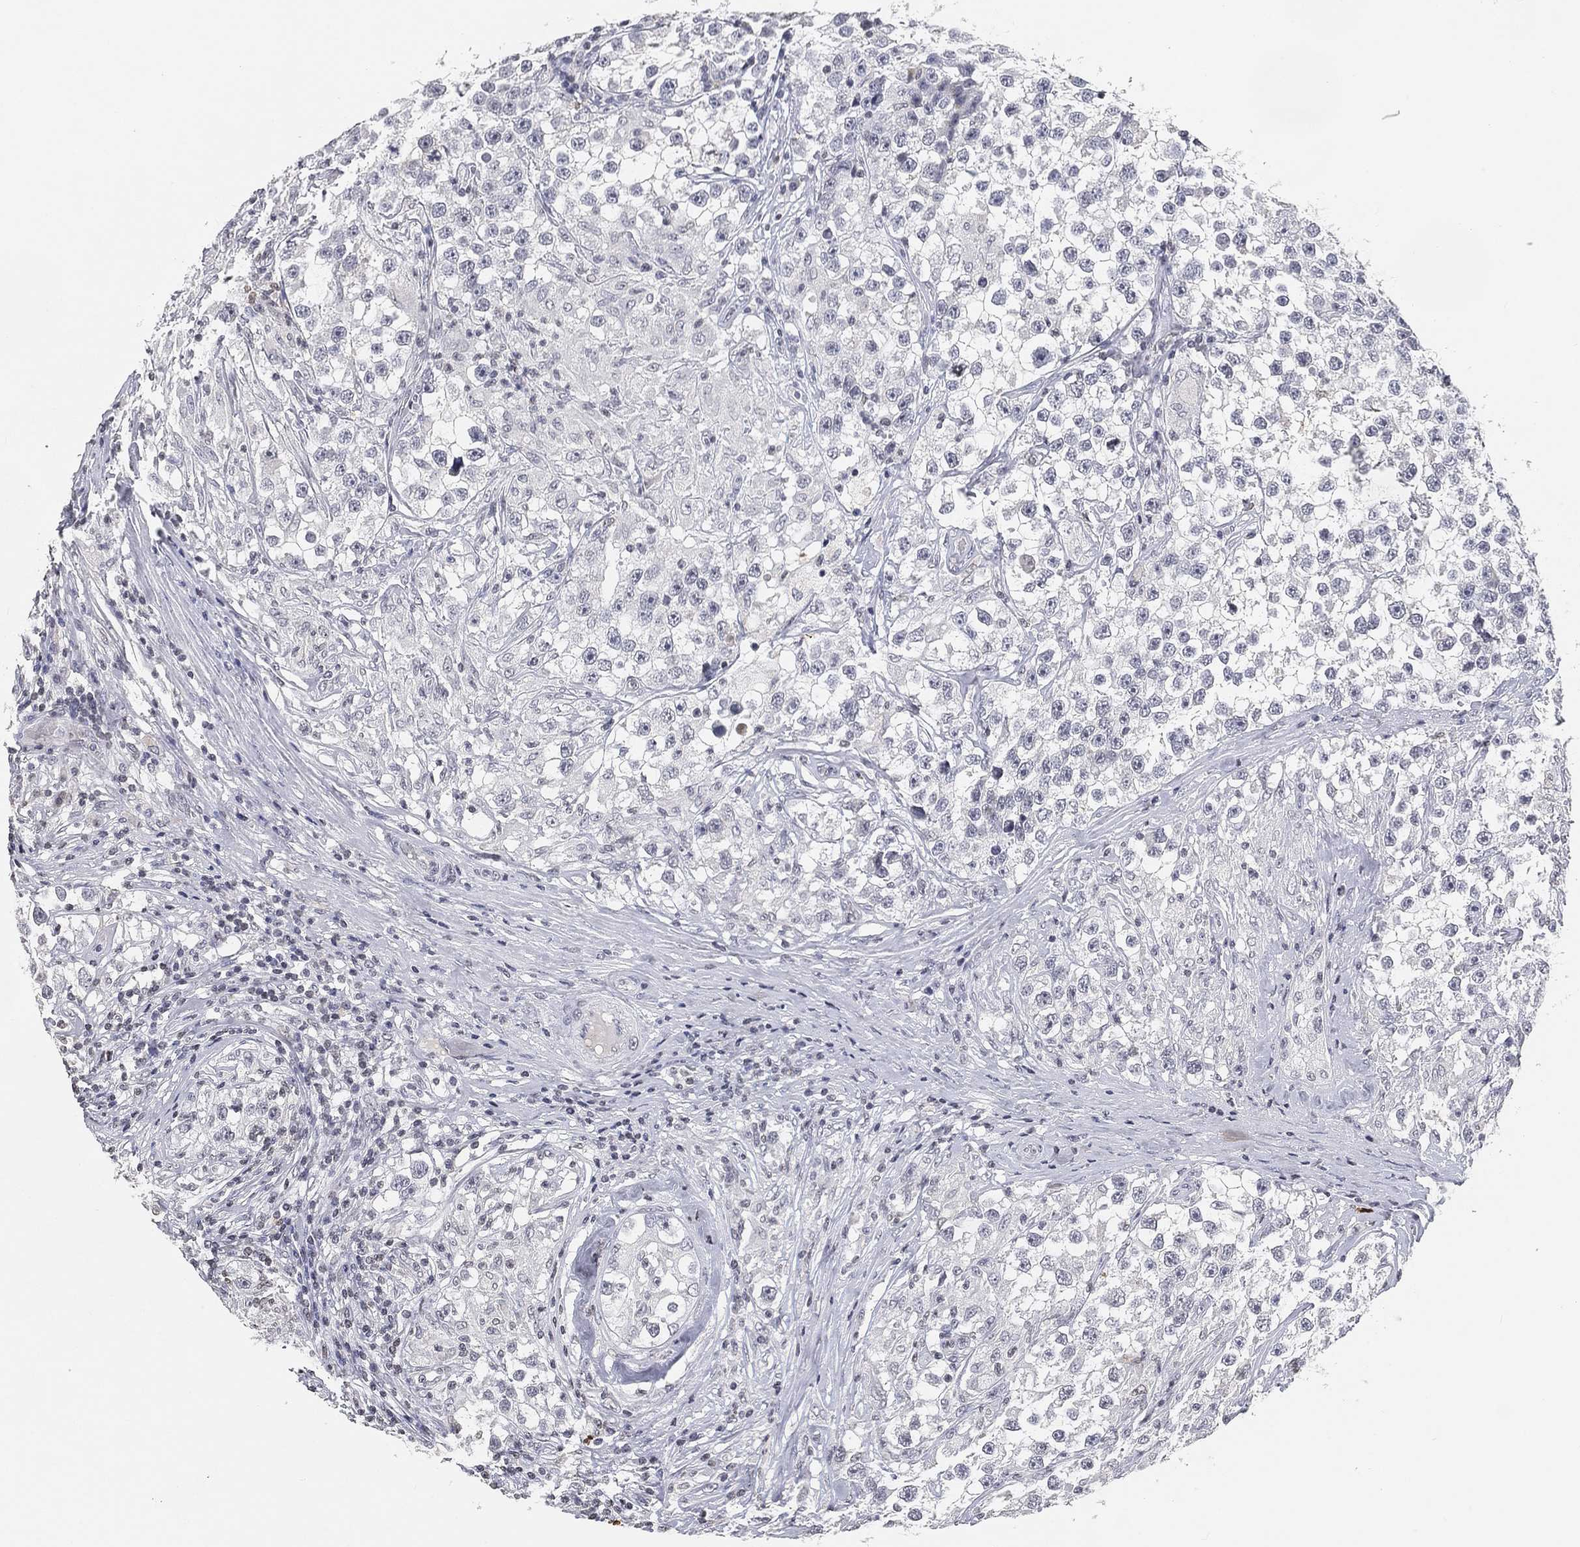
{"staining": {"intensity": "negative", "quantity": "none", "location": "none"}, "tissue": "testis cancer", "cell_type": "Tumor cells", "image_type": "cancer", "snomed": [{"axis": "morphology", "description": "Seminoma, NOS"}, {"axis": "topography", "description": "Testis"}], "caption": "The photomicrograph exhibits no staining of tumor cells in testis cancer. (DAB (3,3'-diaminobenzidine) immunohistochemistry with hematoxylin counter stain).", "gene": "ARG1", "patient": {"sex": "male", "age": 46}}